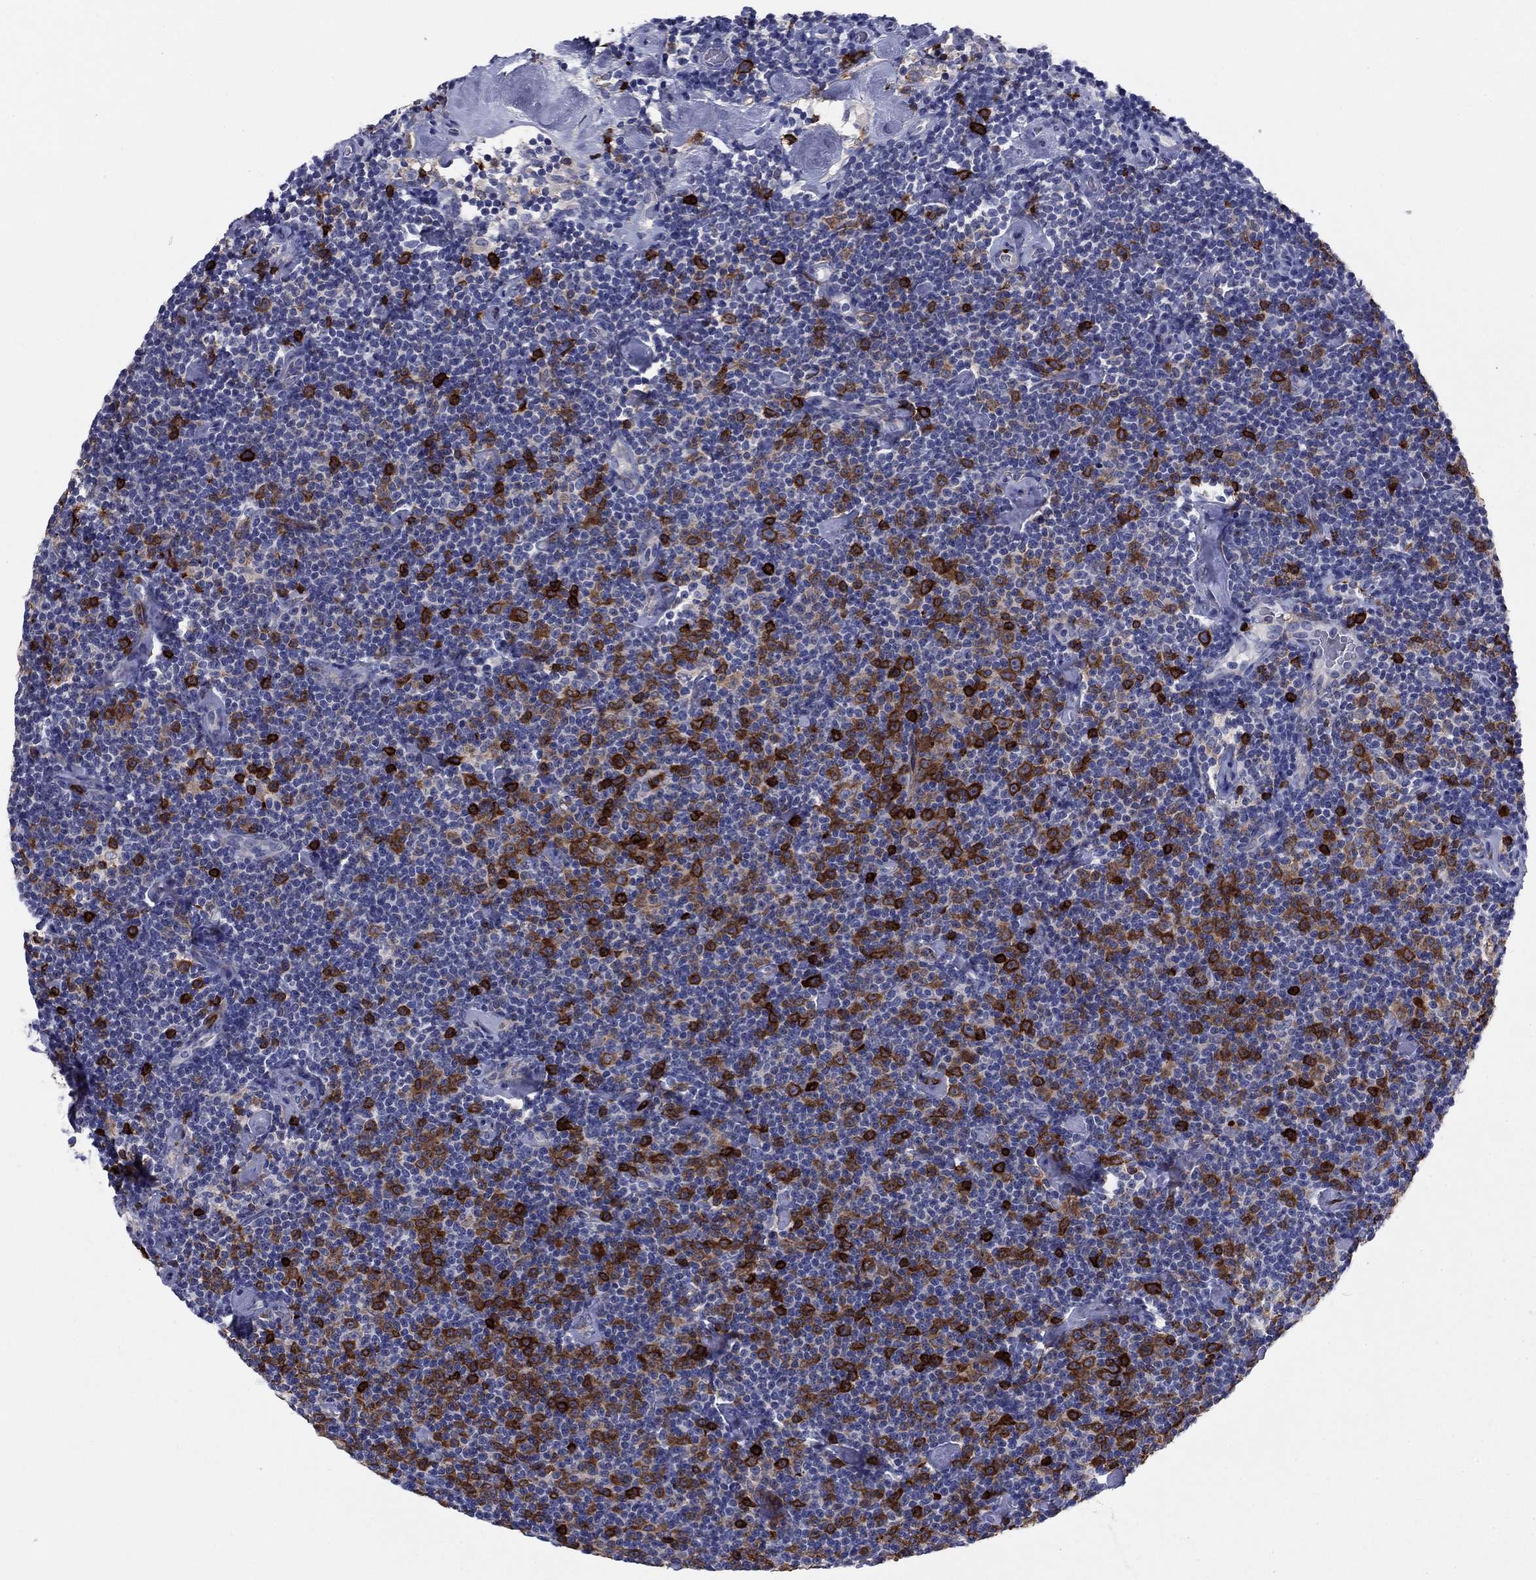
{"staining": {"intensity": "strong", "quantity": "25%-75%", "location": "cytoplasmic/membranous"}, "tissue": "lymphoma", "cell_type": "Tumor cells", "image_type": "cancer", "snomed": [{"axis": "morphology", "description": "Malignant lymphoma, non-Hodgkin's type, Low grade"}, {"axis": "topography", "description": "Lymph node"}], "caption": "Immunohistochemical staining of human lymphoma shows high levels of strong cytoplasmic/membranous expression in approximately 25%-75% of tumor cells.", "gene": "STMN1", "patient": {"sex": "male", "age": 81}}